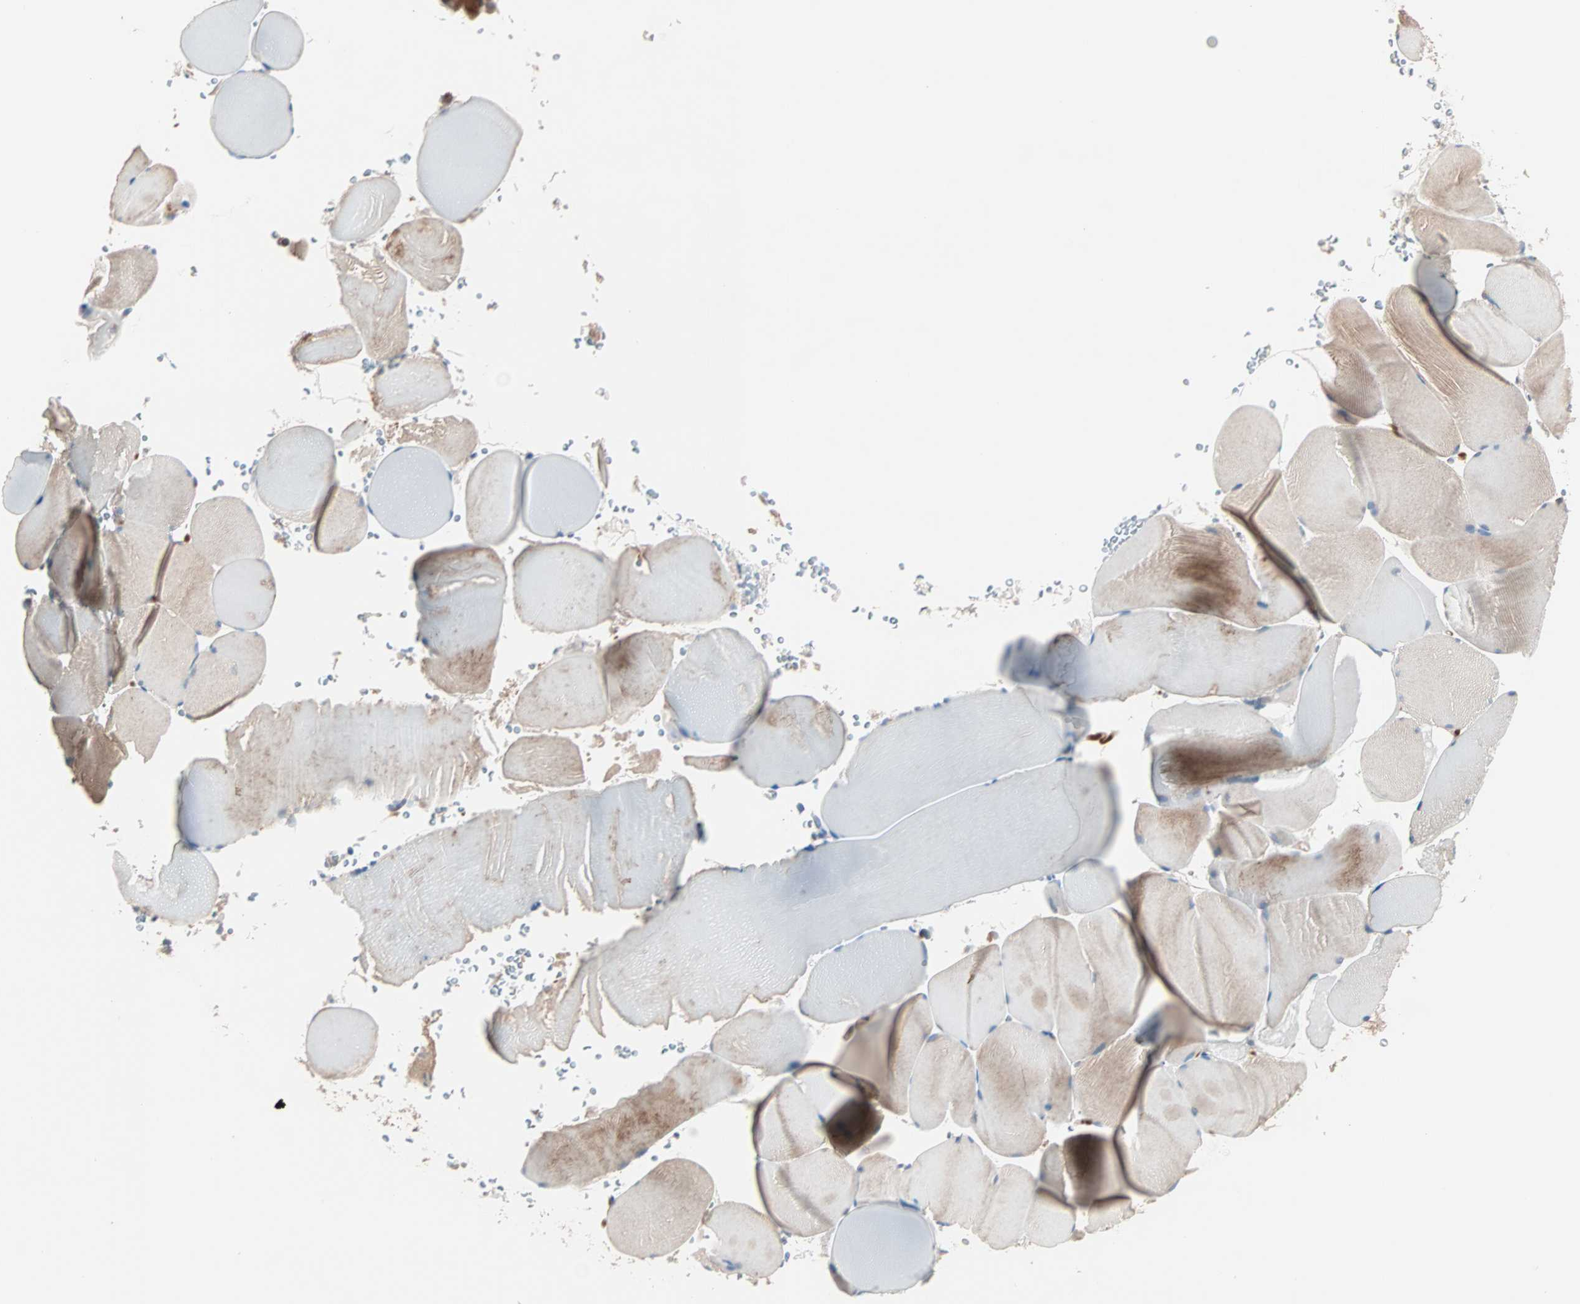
{"staining": {"intensity": "negative", "quantity": "none", "location": "none"}, "tissue": "skeletal muscle", "cell_type": "Myocytes", "image_type": "normal", "snomed": [{"axis": "morphology", "description": "Normal tissue, NOS"}, {"axis": "topography", "description": "Skeletal muscle"}], "caption": "This is a histopathology image of IHC staining of normal skeletal muscle, which shows no staining in myocytes.", "gene": "CAD", "patient": {"sex": "male", "age": 62}}